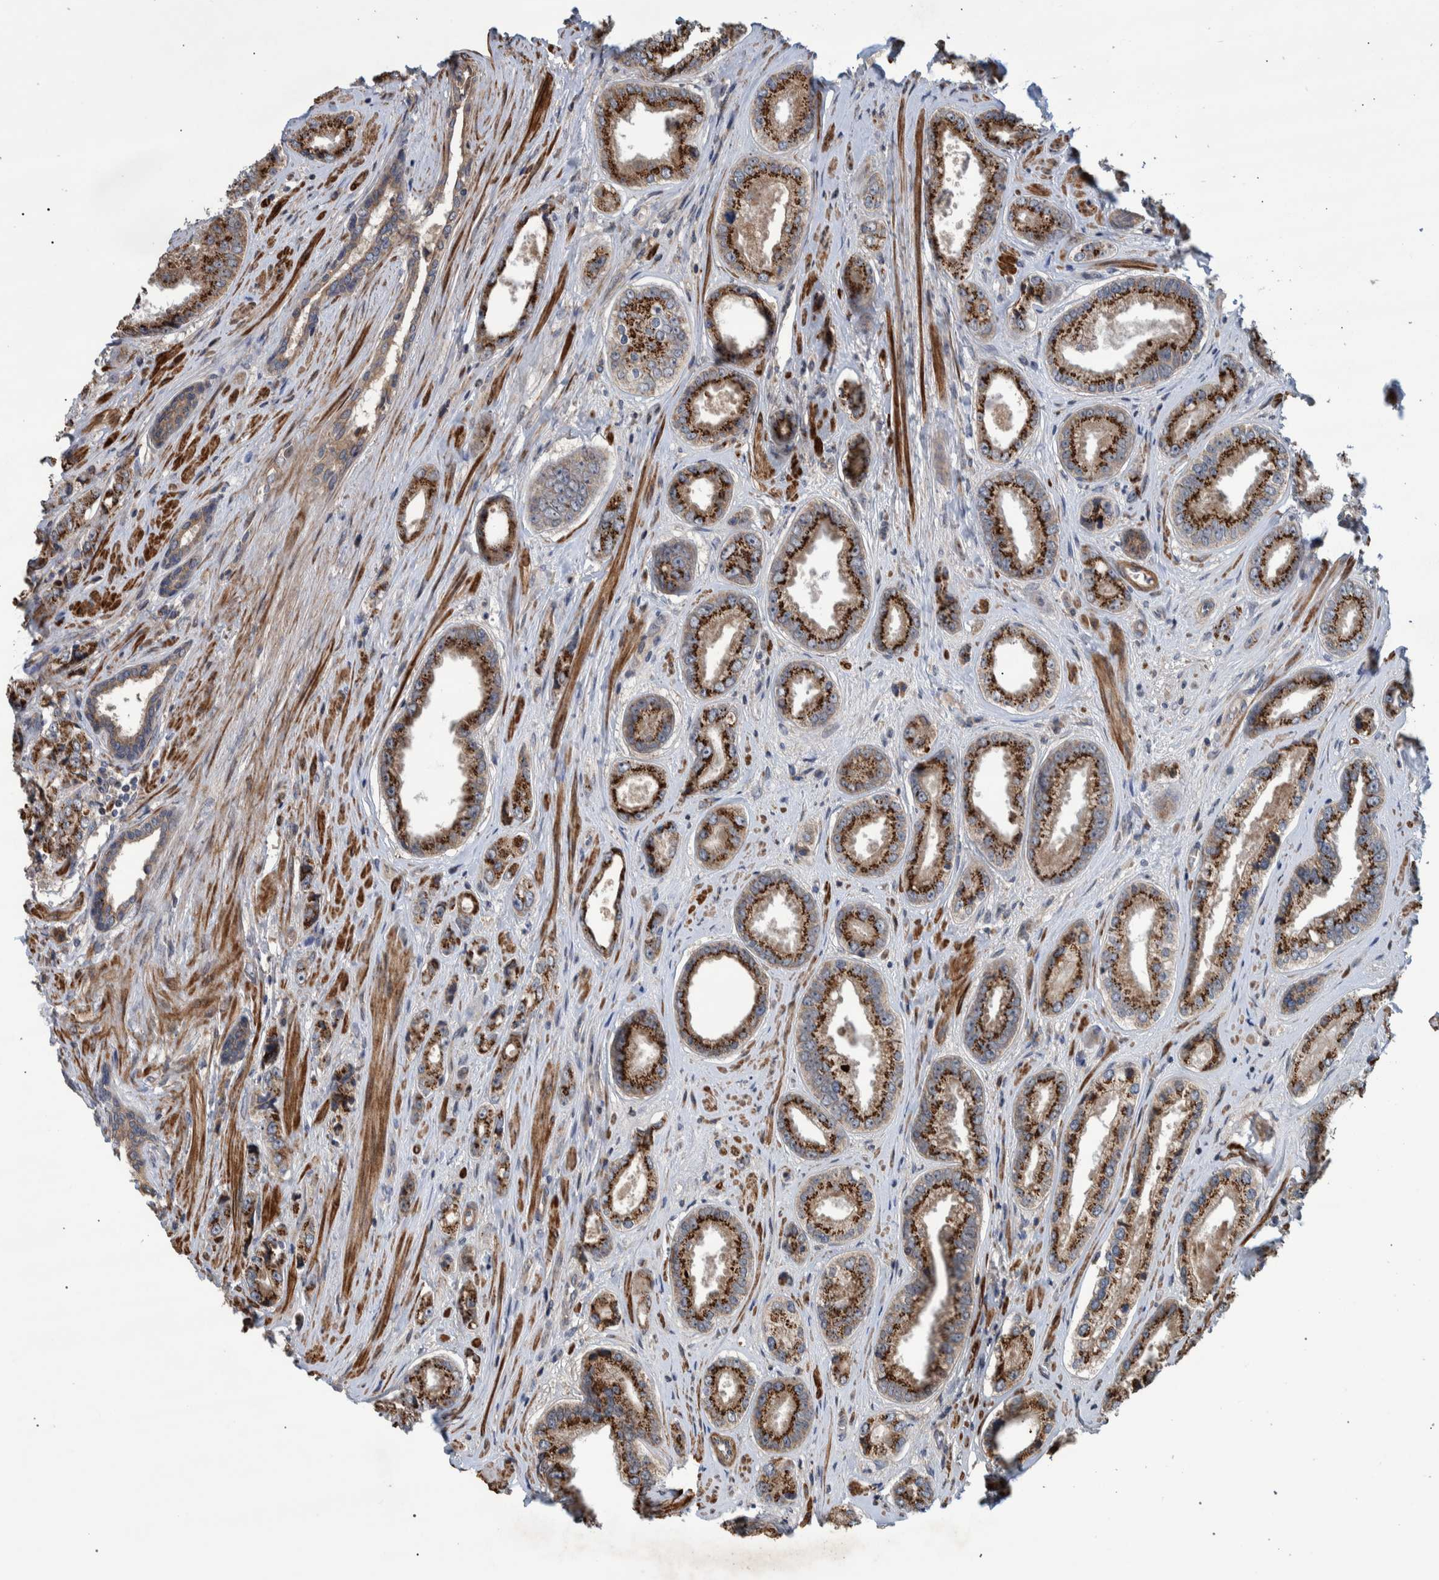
{"staining": {"intensity": "strong", "quantity": "25%-75%", "location": "cytoplasmic/membranous"}, "tissue": "prostate cancer", "cell_type": "Tumor cells", "image_type": "cancer", "snomed": [{"axis": "morphology", "description": "Adenocarcinoma, High grade"}, {"axis": "topography", "description": "Prostate"}], "caption": "Human prostate adenocarcinoma (high-grade) stained with a brown dye exhibits strong cytoplasmic/membranous positive staining in approximately 25%-75% of tumor cells.", "gene": "B3GNTL1", "patient": {"sex": "male", "age": 61}}